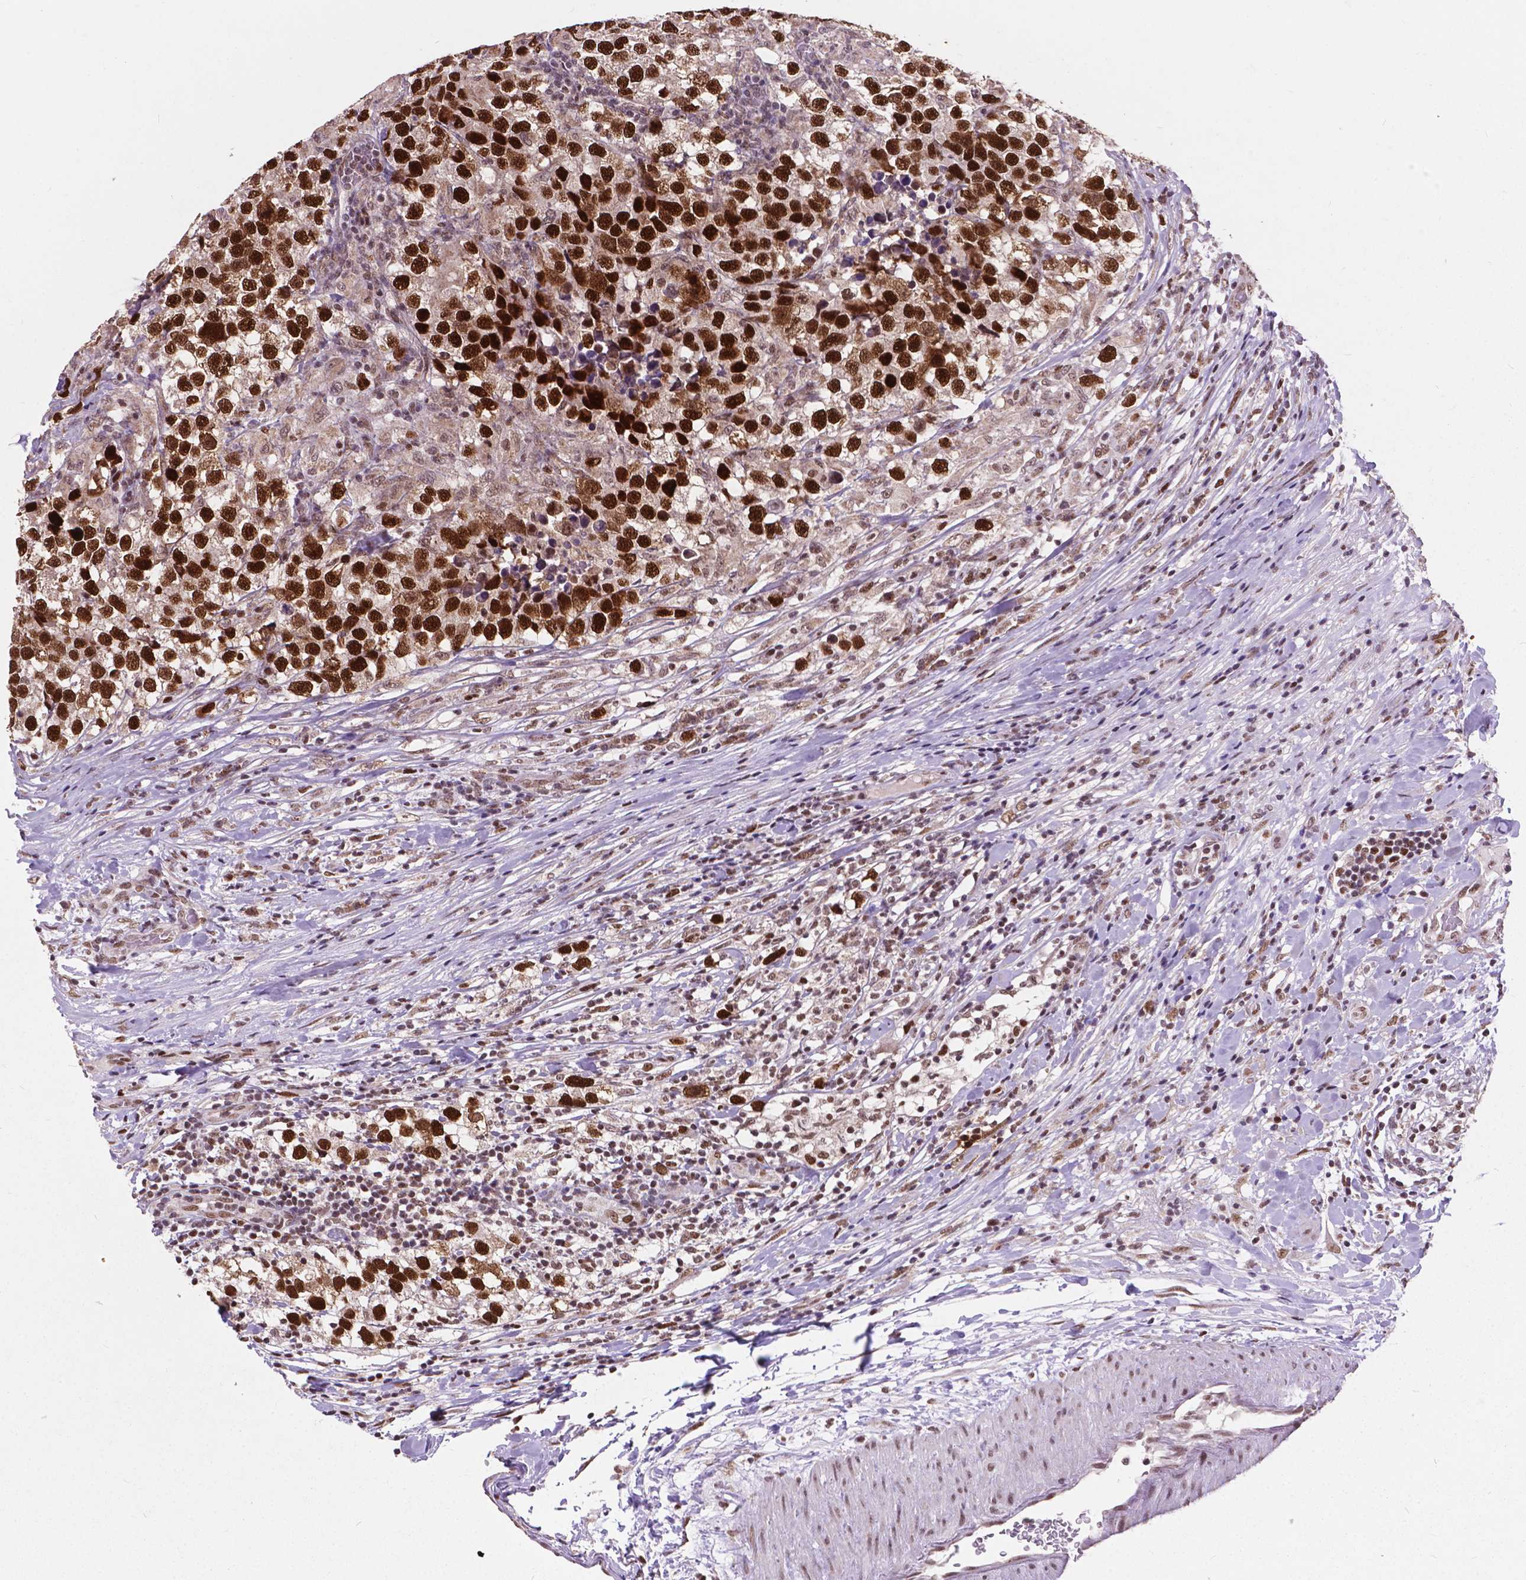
{"staining": {"intensity": "strong", "quantity": "25%-75%", "location": "nuclear"}, "tissue": "testis cancer", "cell_type": "Tumor cells", "image_type": "cancer", "snomed": [{"axis": "morphology", "description": "Seminoma, NOS"}, {"axis": "topography", "description": "Testis"}], "caption": "Immunohistochemical staining of testis seminoma displays strong nuclear protein expression in about 25%-75% of tumor cells. The staining was performed using DAB to visualize the protein expression in brown, while the nuclei were stained in blue with hematoxylin (Magnification: 20x).", "gene": "MSH2", "patient": {"sex": "male", "age": 46}}